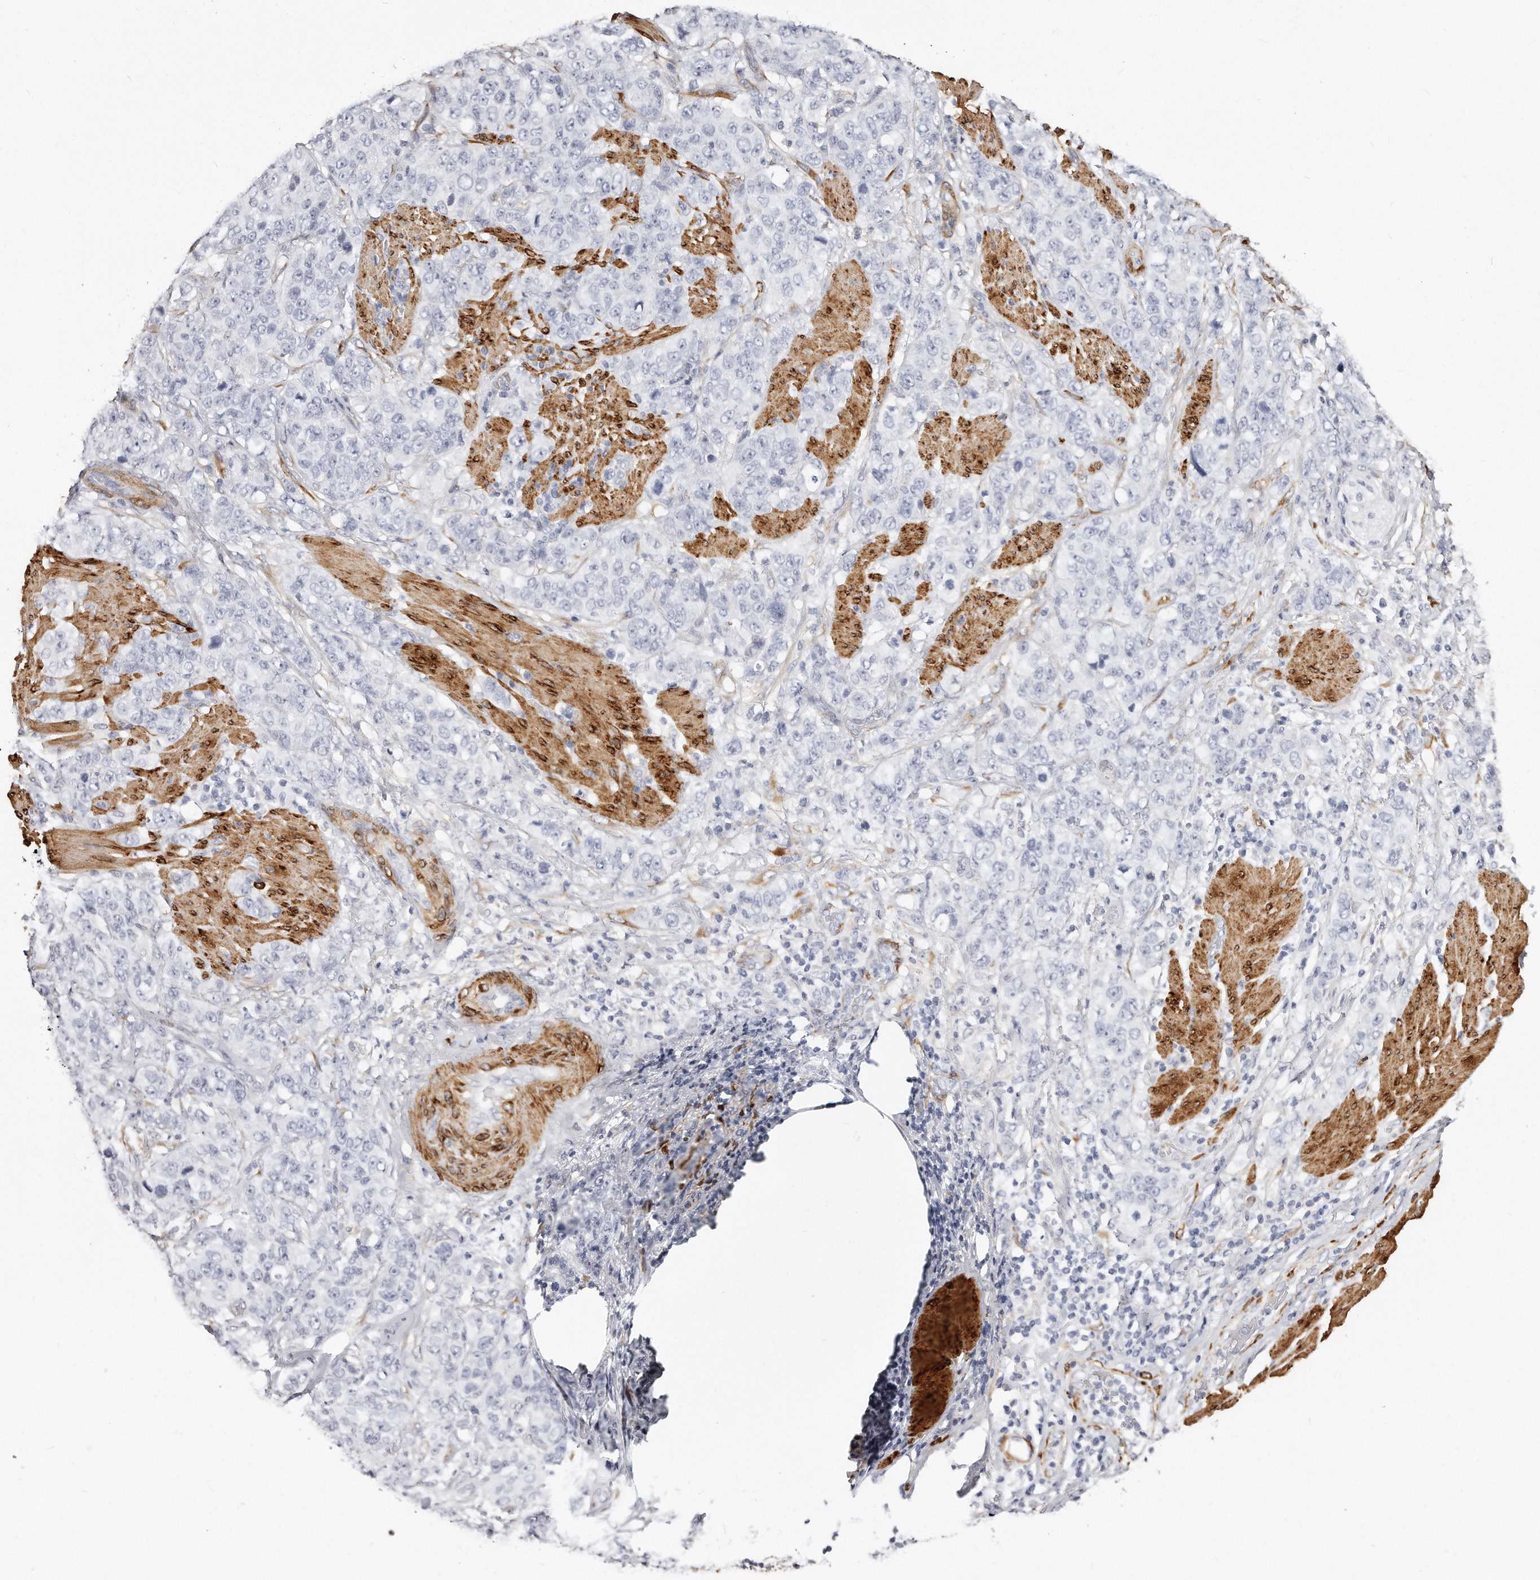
{"staining": {"intensity": "negative", "quantity": "none", "location": "none"}, "tissue": "stomach cancer", "cell_type": "Tumor cells", "image_type": "cancer", "snomed": [{"axis": "morphology", "description": "Adenocarcinoma, NOS"}, {"axis": "topography", "description": "Stomach"}], "caption": "Stomach adenocarcinoma stained for a protein using IHC exhibits no staining tumor cells.", "gene": "LMOD1", "patient": {"sex": "male", "age": 48}}